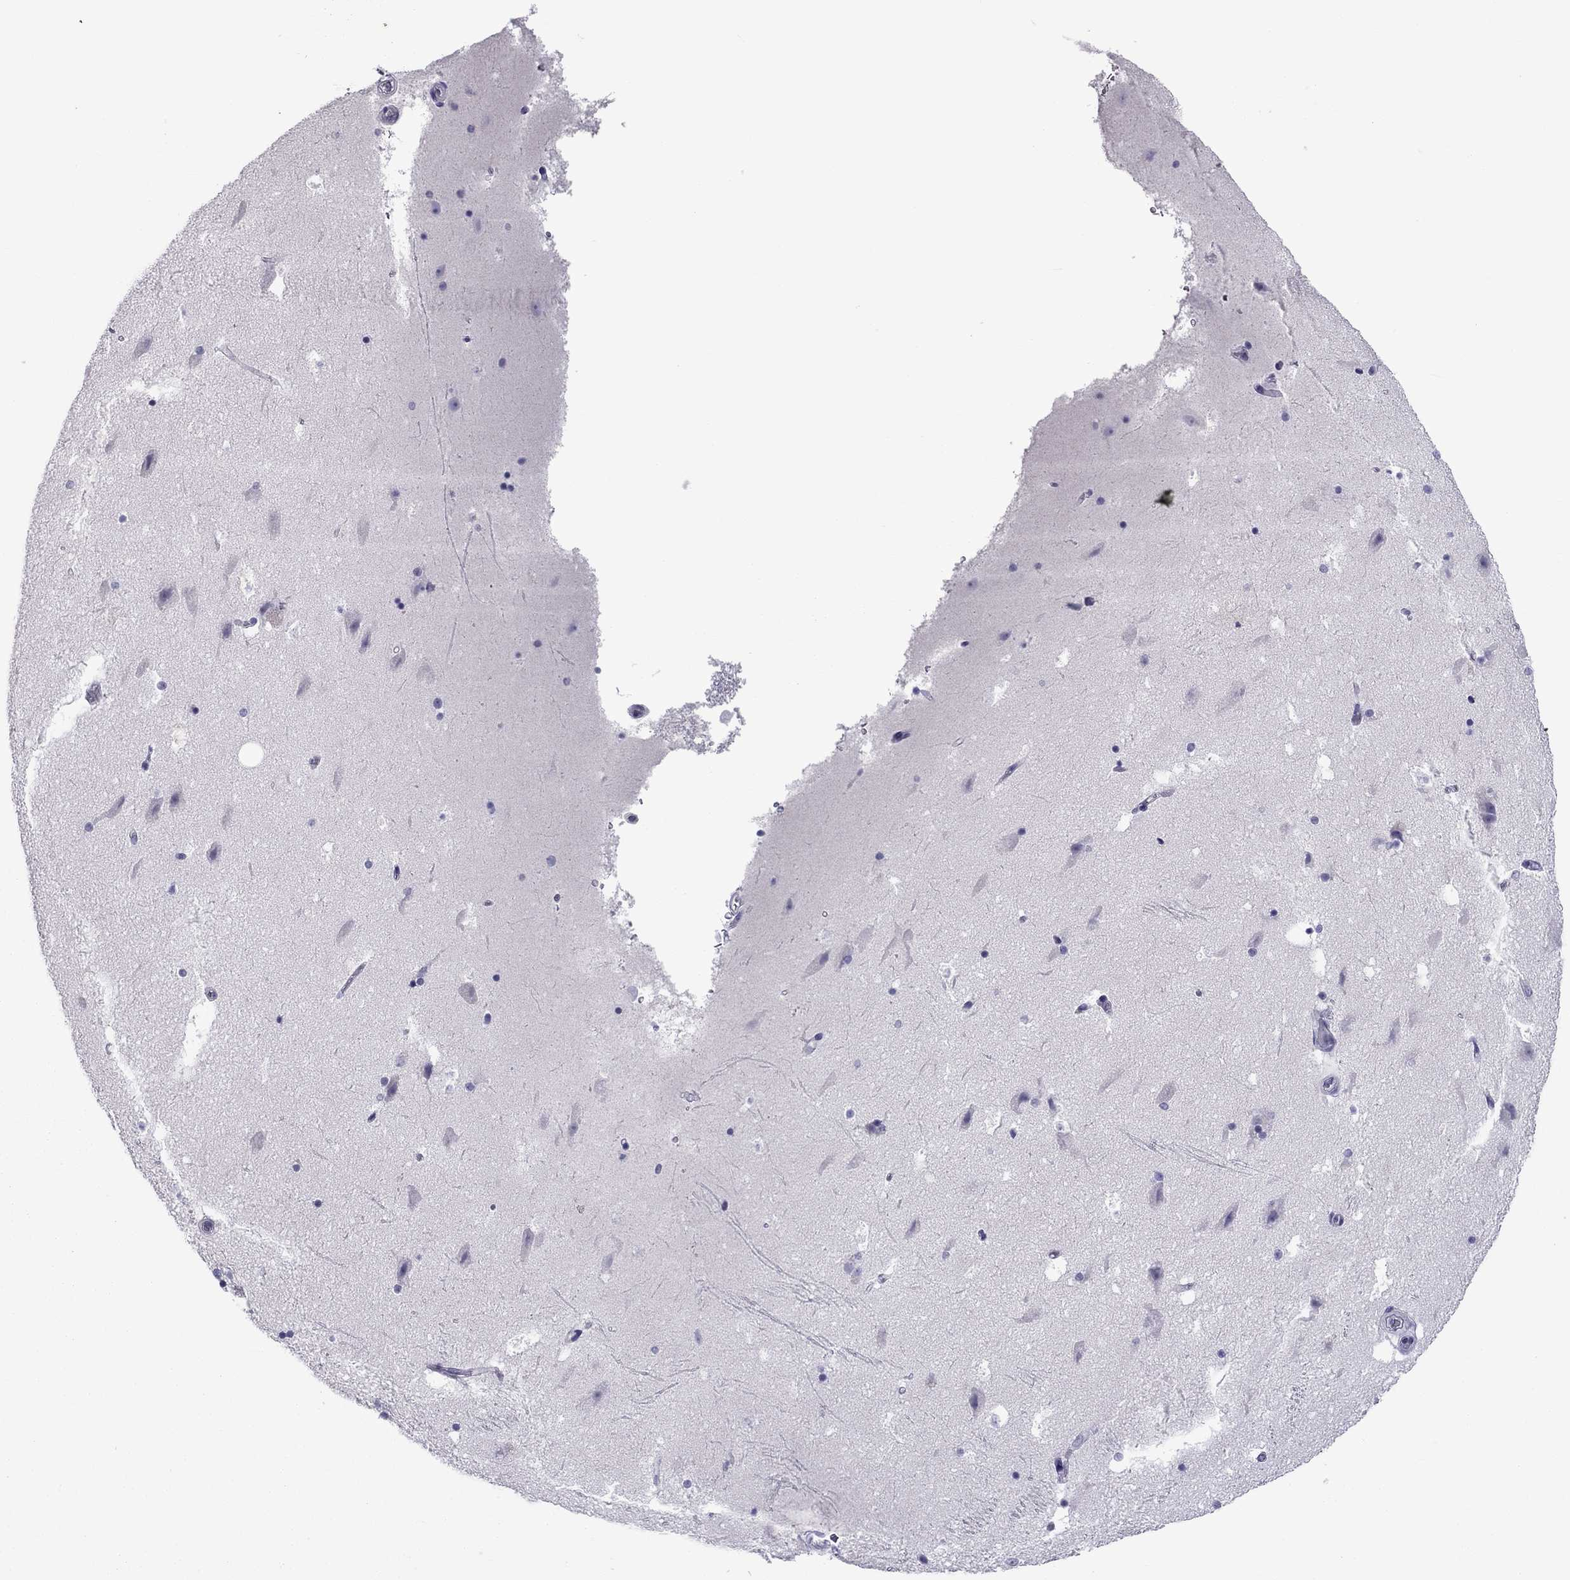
{"staining": {"intensity": "negative", "quantity": "none", "location": "none"}, "tissue": "hippocampus", "cell_type": "Glial cells", "image_type": "normal", "snomed": [{"axis": "morphology", "description": "Normal tissue, NOS"}, {"axis": "topography", "description": "Hippocampus"}], "caption": "A photomicrograph of hippocampus stained for a protein displays no brown staining in glial cells. (IHC, brightfield microscopy, high magnification).", "gene": "CCL27", "patient": {"sex": "male", "age": 51}}